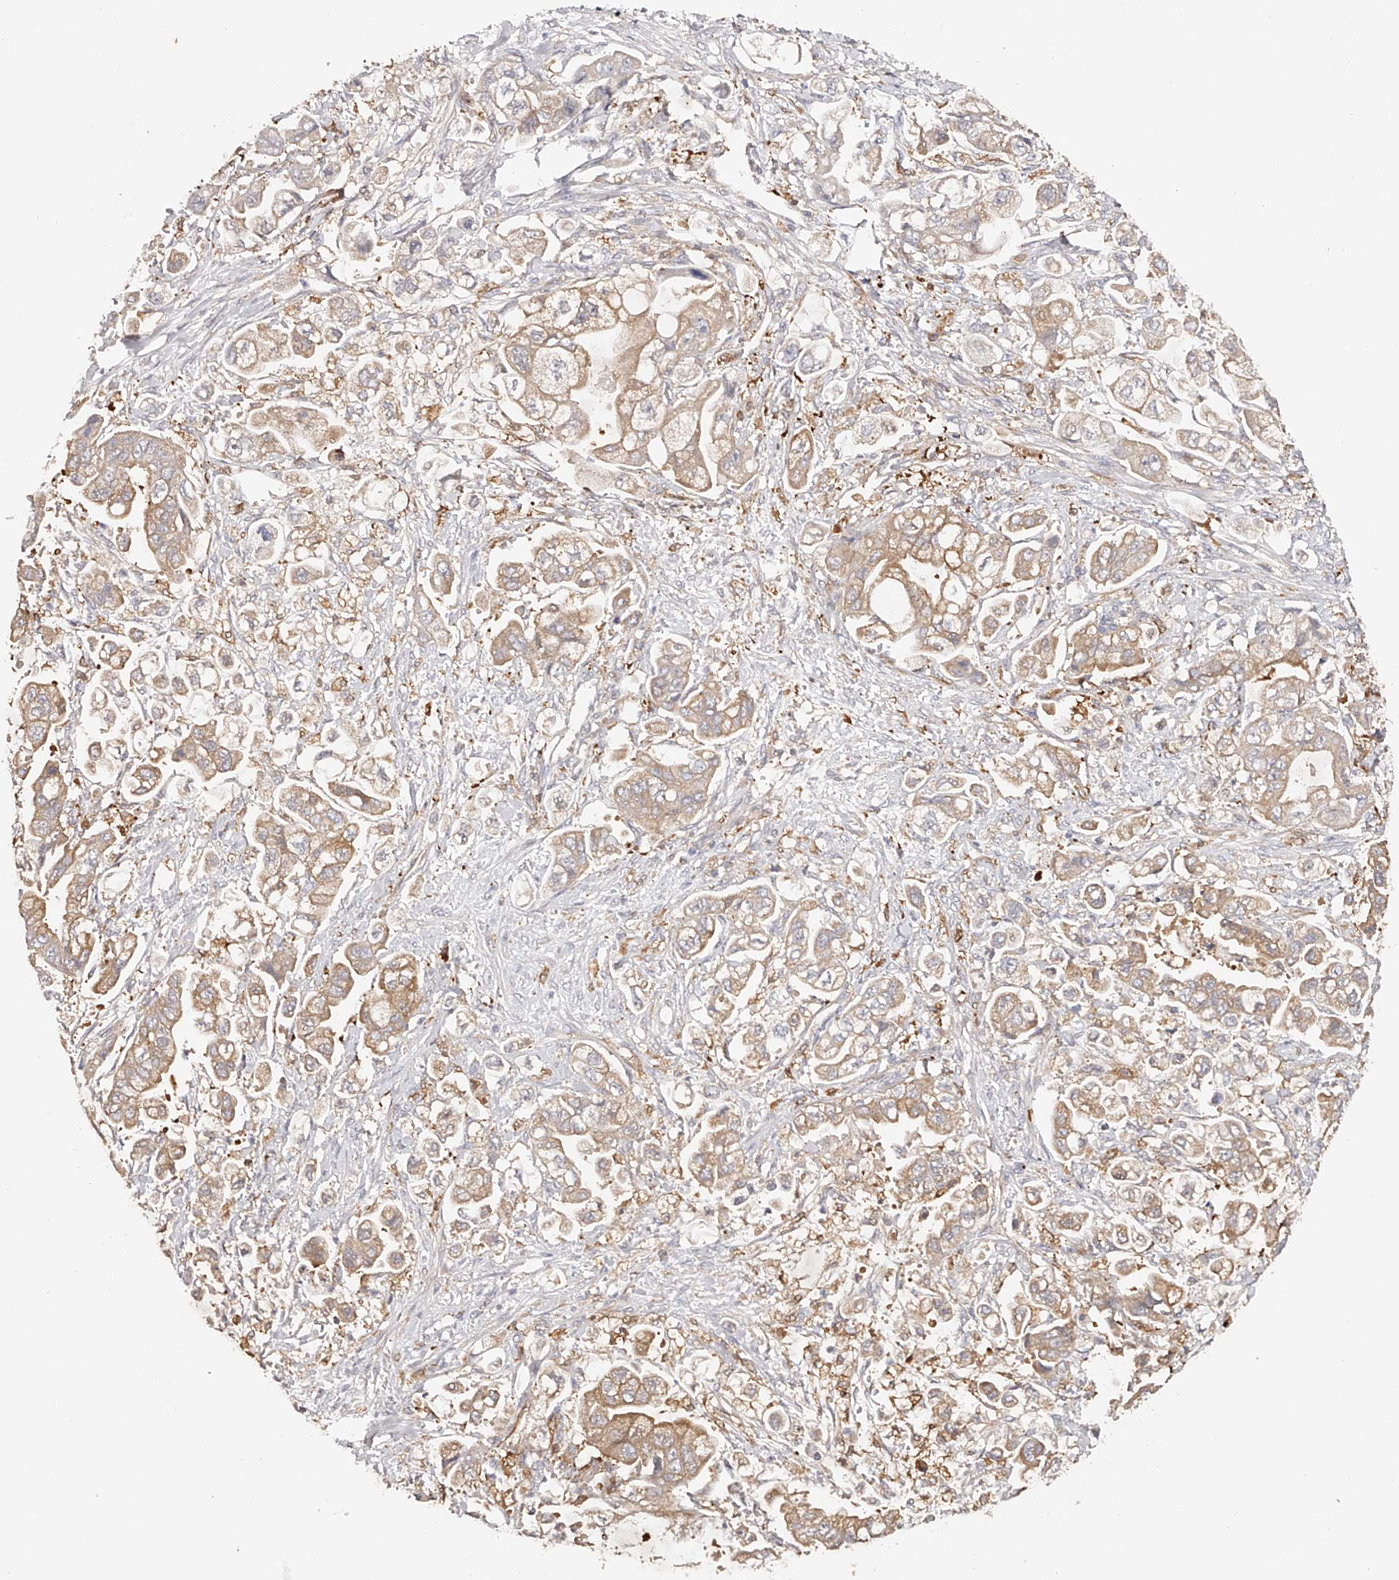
{"staining": {"intensity": "moderate", "quantity": ">75%", "location": "cytoplasmic/membranous"}, "tissue": "stomach cancer", "cell_type": "Tumor cells", "image_type": "cancer", "snomed": [{"axis": "morphology", "description": "Adenocarcinoma, NOS"}, {"axis": "topography", "description": "Stomach"}], "caption": "Immunohistochemical staining of stomach cancer reveals medium levels of moderate cytoplasmic/membranous positivity in approximately >75% of tumor cells.", "gene": "LAP3", "patient": {"sex": "male", "age": 62}}